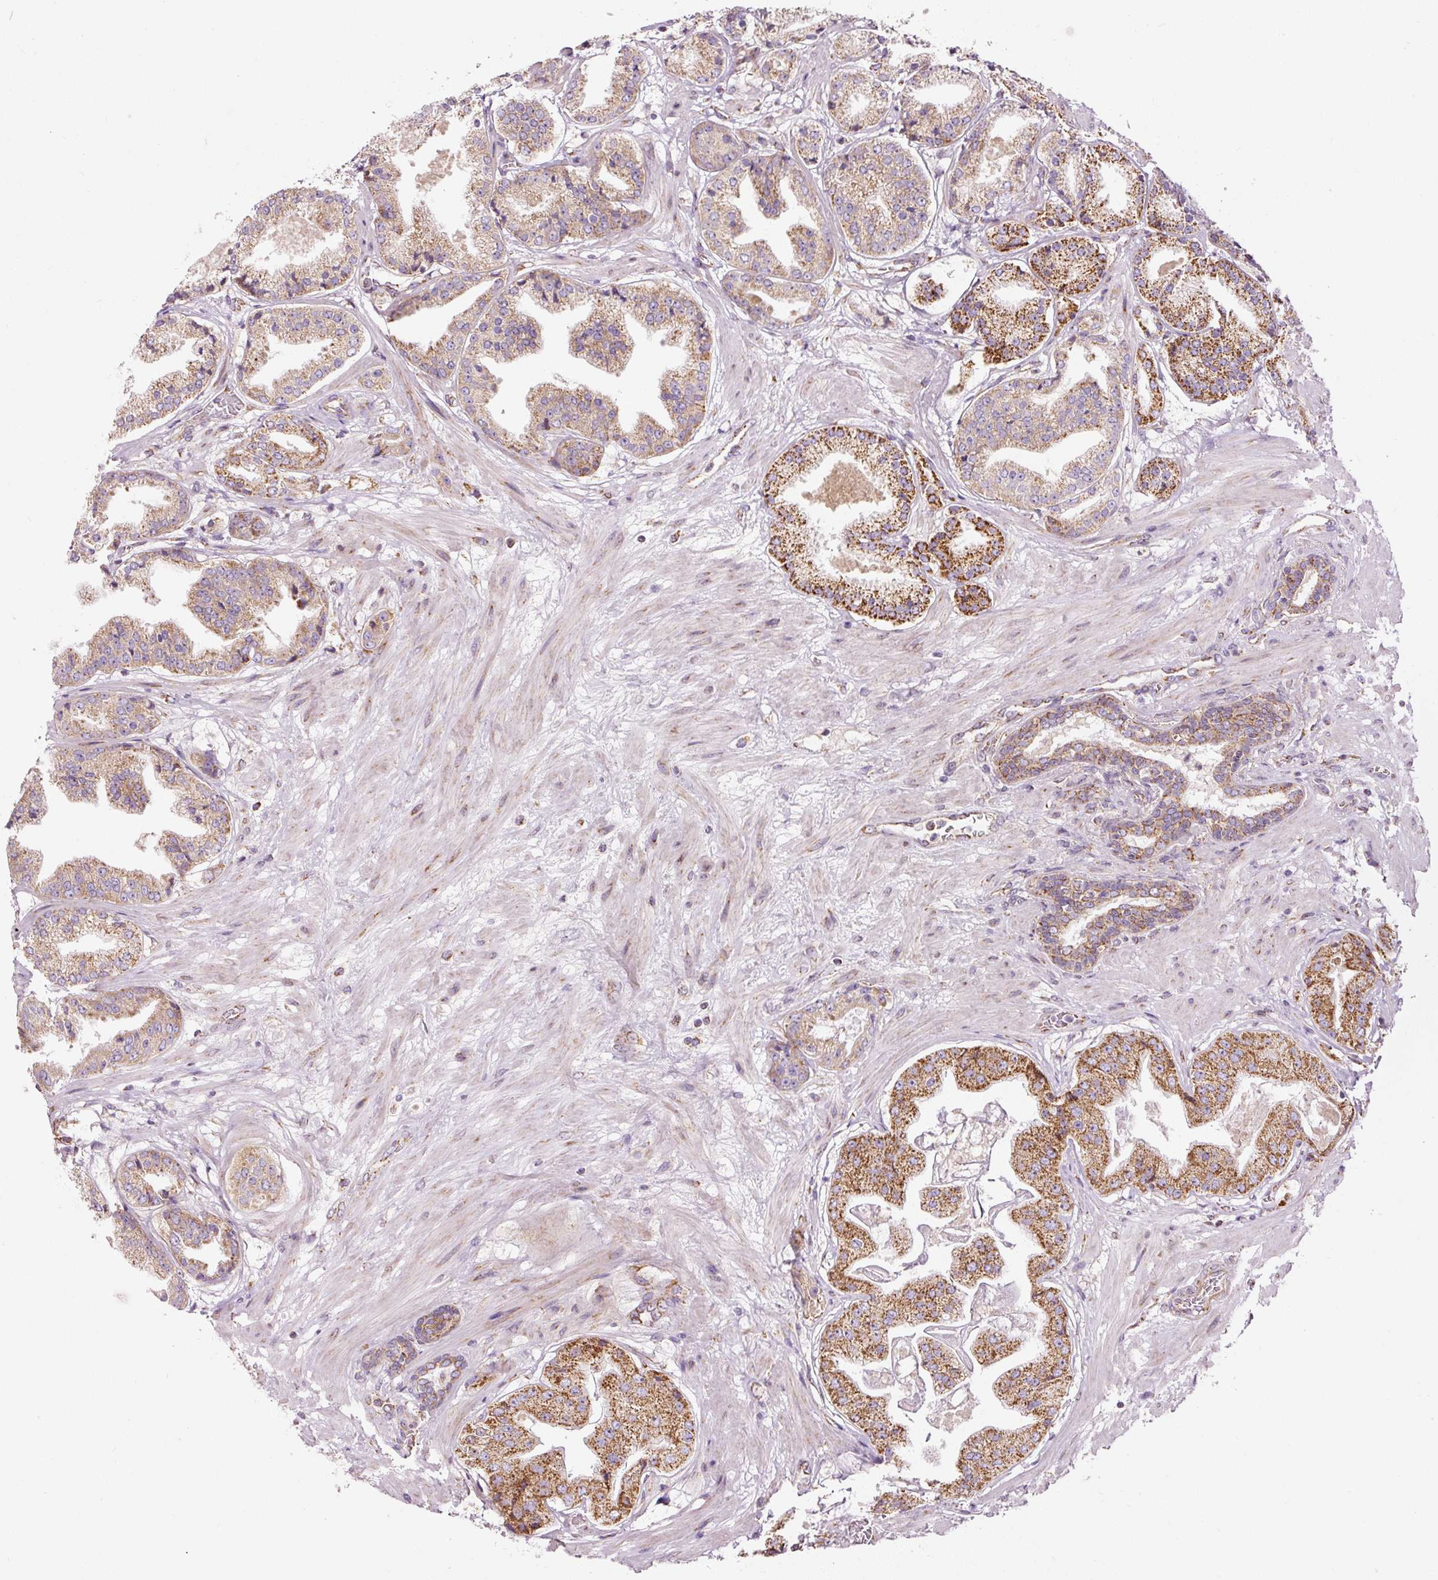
{"staining": {"intensity": "strong", "quantity": ">75%", "location": "cytoplasmic/membranous"}, "tissue": "prostate cancer", "cell_type": "Tumor cells", "image_type": "cancer", "snomed": [{"axis": "morphology", "description": "Adenocarcinoma, High grade"}, {"axis": "topography", "description": "Prostate"}], "caption": "Prostate cancer was stained to show a protein in brown. There is high levels of strong cytoplasmic/membranous staining in approximately >75% of tumor cells.", "gene": "NDUFB4", "patient": {"sex": "male", "age": 63}}